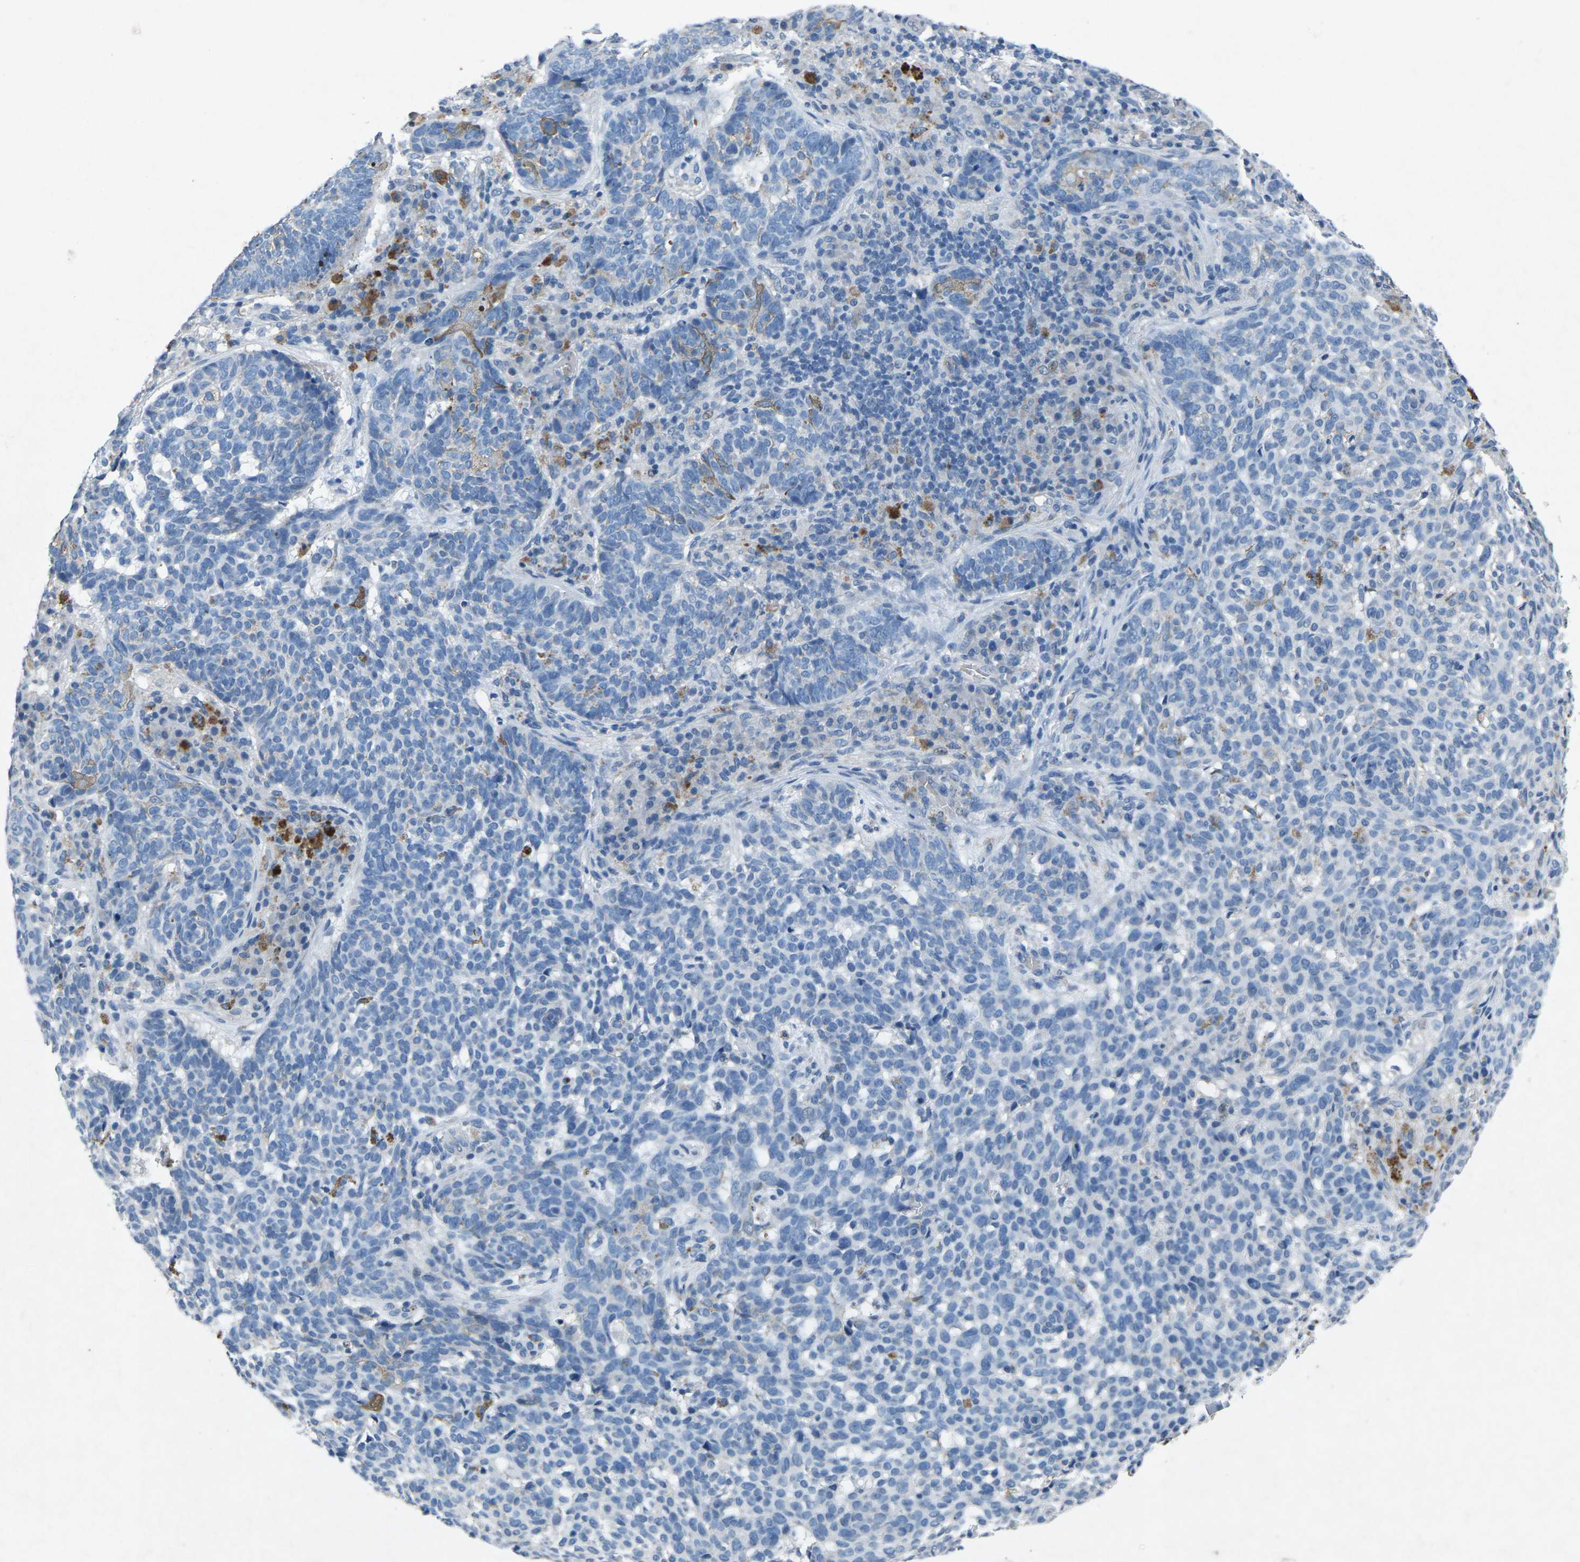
{"staining": {"intensity": "negative", "quantity": "none", "location": "none"}, "tissue": "skin cancer", "cell_type": "Tumor cells", "image_type": "cancer", "snomed": [{"axis": "morphology", "description": "Basal cell carcinoma"}, {"axis": "topography", "description": "Skin"}], "caption": "Image shows no significant protein staining in tumor cells of skin cancer (basal cell carcinoma). (IHC, brightfield microscopy, high magnification).", "gene": "PLG", "patient": {"sex": "male", "age": 85}}